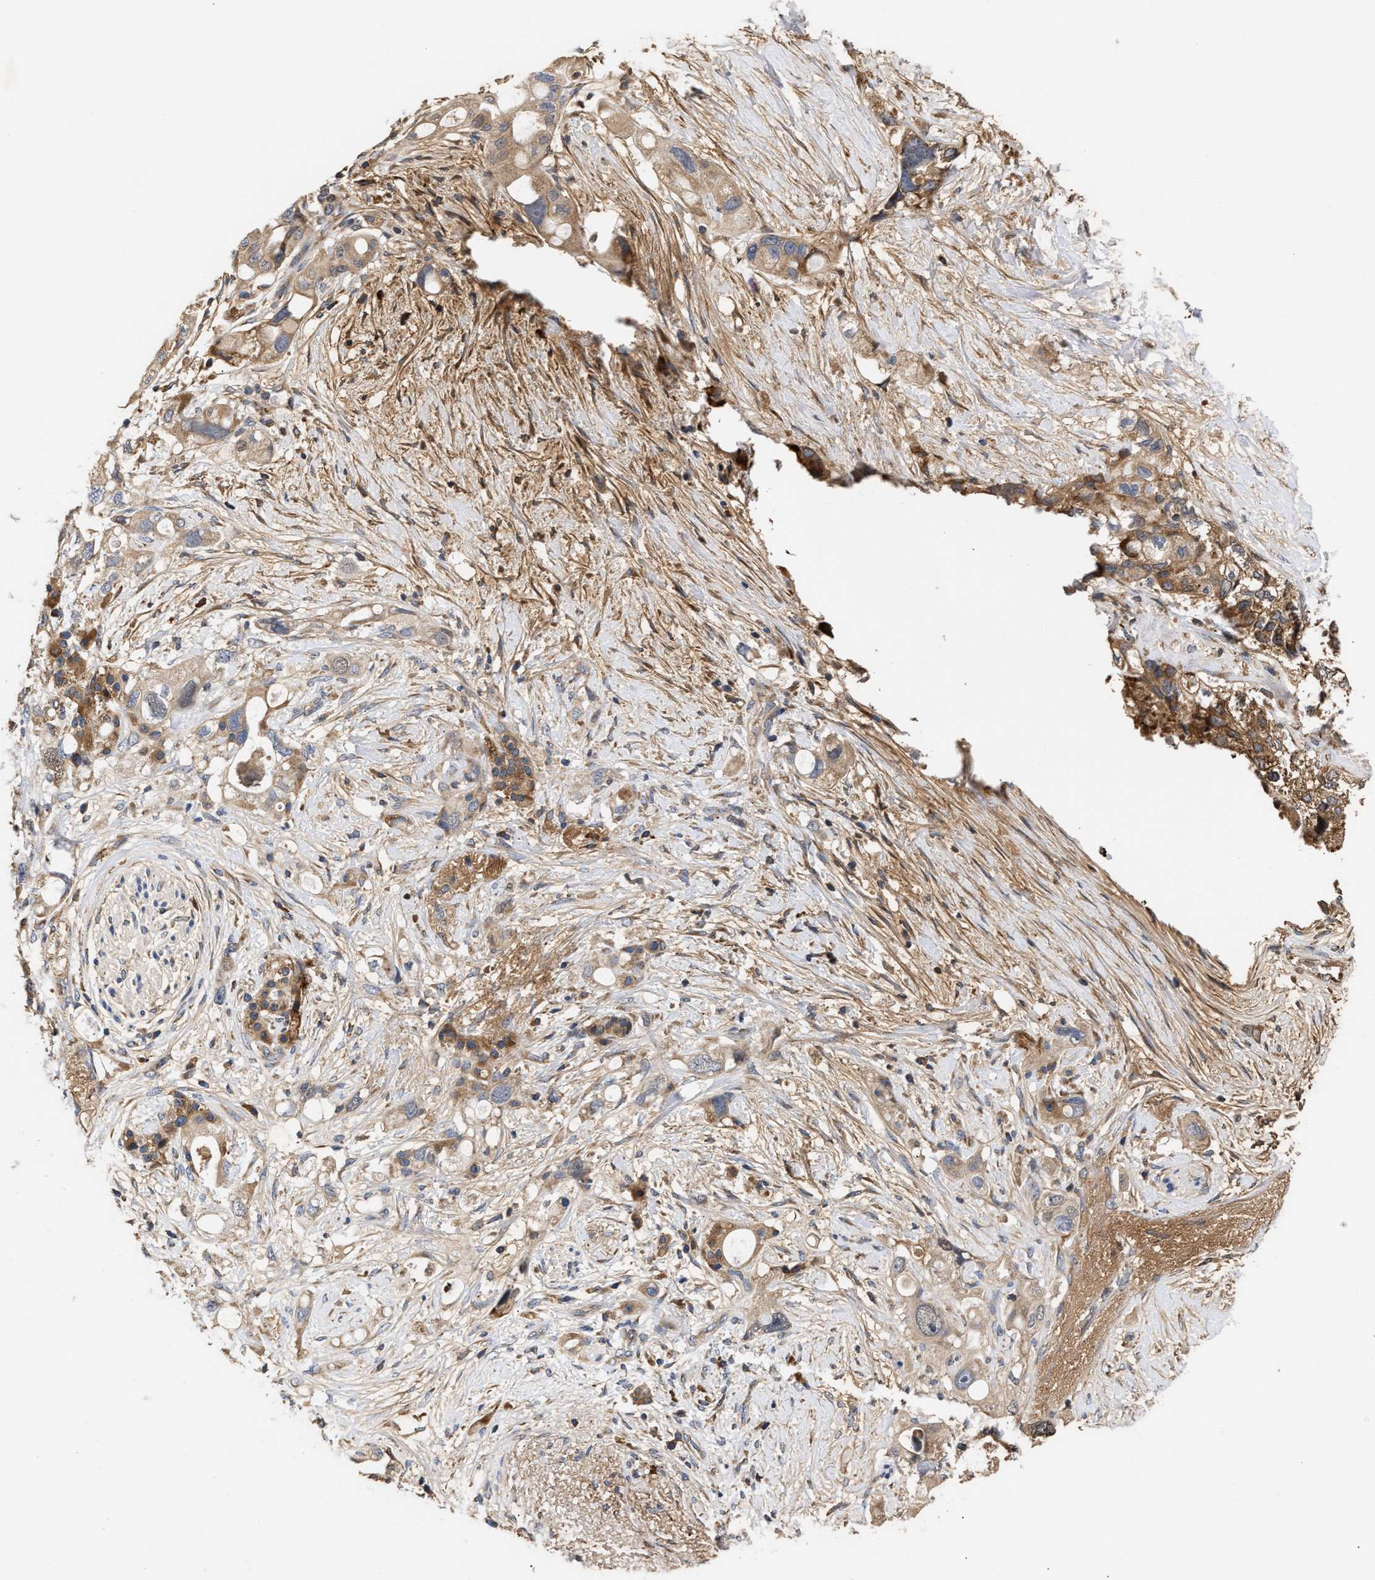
{"staining": {"intensity": "moderate", "quantity": ">75%", "location": "cytoplasmic/membranous"}, "tissue": "pancreatic cancer", "cell_type": "Tumor cells", "image_type": "cancer", "snomed": [{"axis": "morphology", "description": "Adenocarcinoma, NOS"}, {"axis": "topography", "description": "Pancreas"}], "caption": "Moderate cytoplasmic/membranous staining is appreciated in approximately >75% of tumor cells in pancreatic cancer. Immunohistochemistry (ihc) stains the protein of interest in brown and the nuclei are stained blue.", "gene": "GOSR1", "patient": {"sex": "female", "age": 56}}